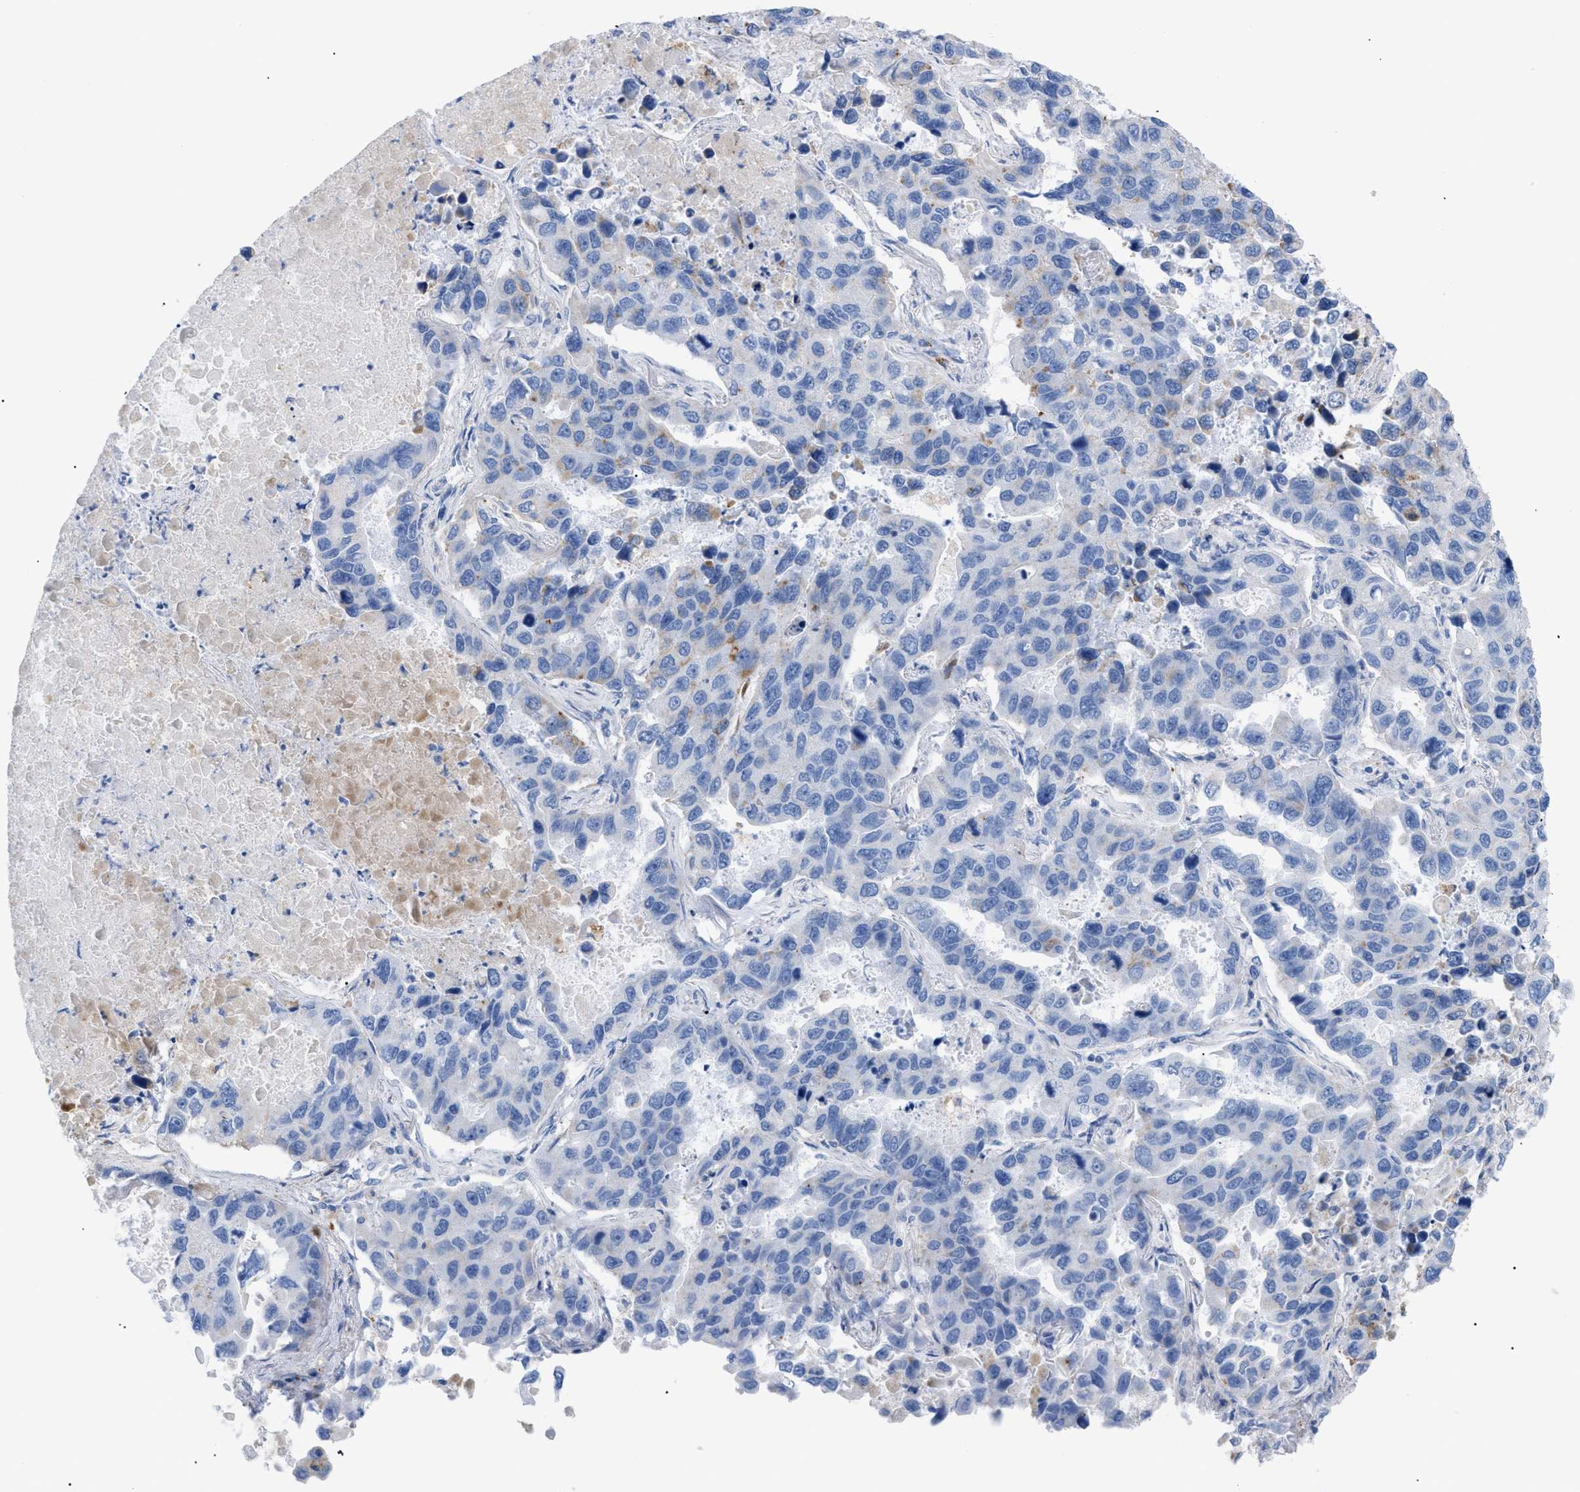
{"staining": {"intensity": "negative", "quantity": "none", "location": "none"}, "tissue": "lung cancer", "cell_type": "Tumor cells", "image_type": "cancer", "snomed": [{"axis": "morphology", "description": "Adenocarcinoma, NOS"}, {"axis": "topography", "description": "Lung"}], "caption": "Immunohistochemistry (IHC) image of human adenocarcinoma (lung) stained for a protein (brown), which shows no expression in tumor cells.", "gene": "DRAM2", "patient": {"sex": "male", "age": 64}}